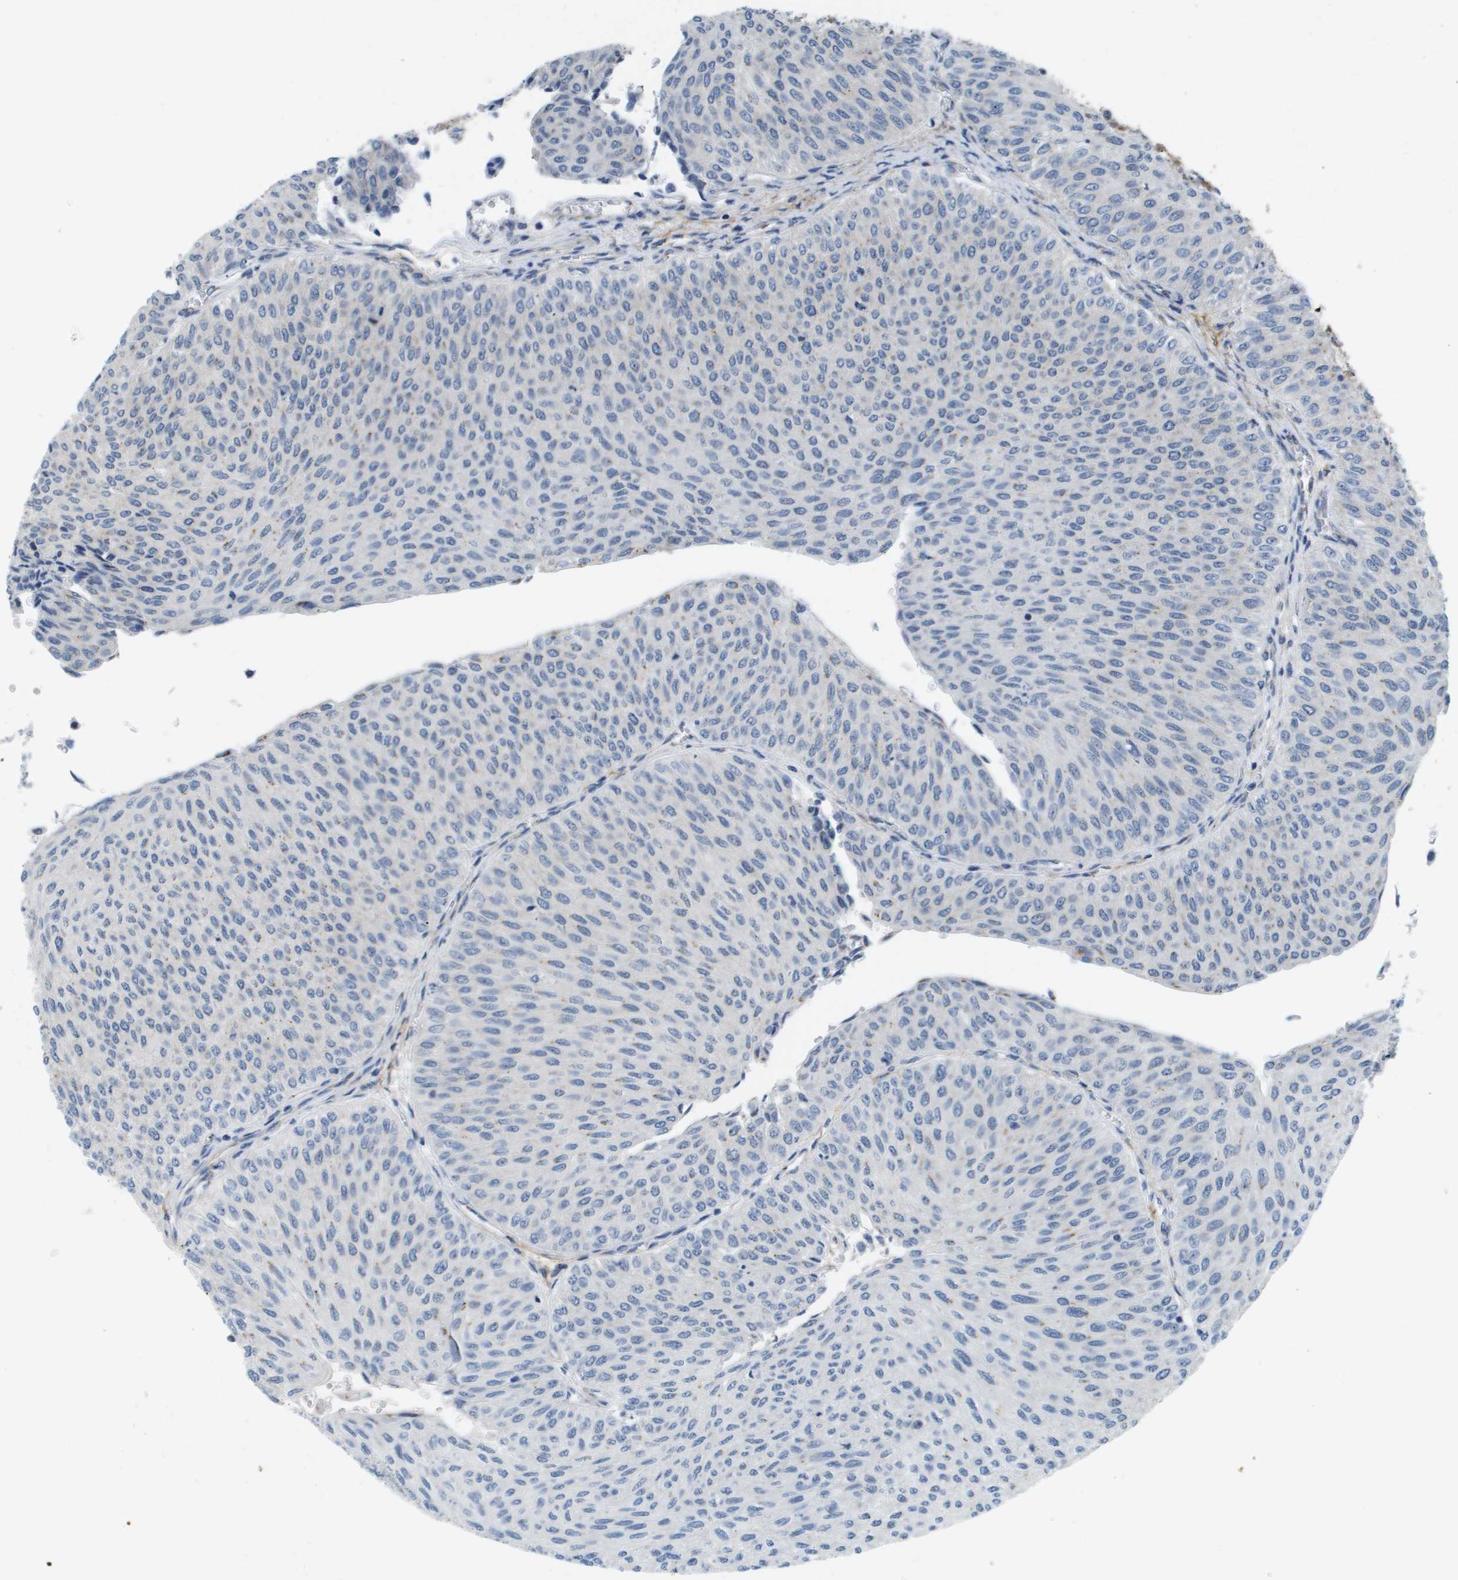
{"staining": {"intensity": "negative", "quantity": "none", "location": "none"}, "tissue": "urothelial cancer", "cell_type": "Tumor cells", "image_type": "cancer", "snomed": [{"axis": "morphology", "description": "Urothelial carcinoma, Low grade"}, {"axis": "topography", "description": "Urinary bladder"}], "caption": "High power microscopy image of an immunohistochemistry histopathology image of urothelial cancer, revealing no significant expression in tumor cells. (DAB immunohistochemistry (IHC) visualized using brightfield microscopy, high magnification).", "gene": "OTUD5", "patient": {"sex": "male", "age": 78}}